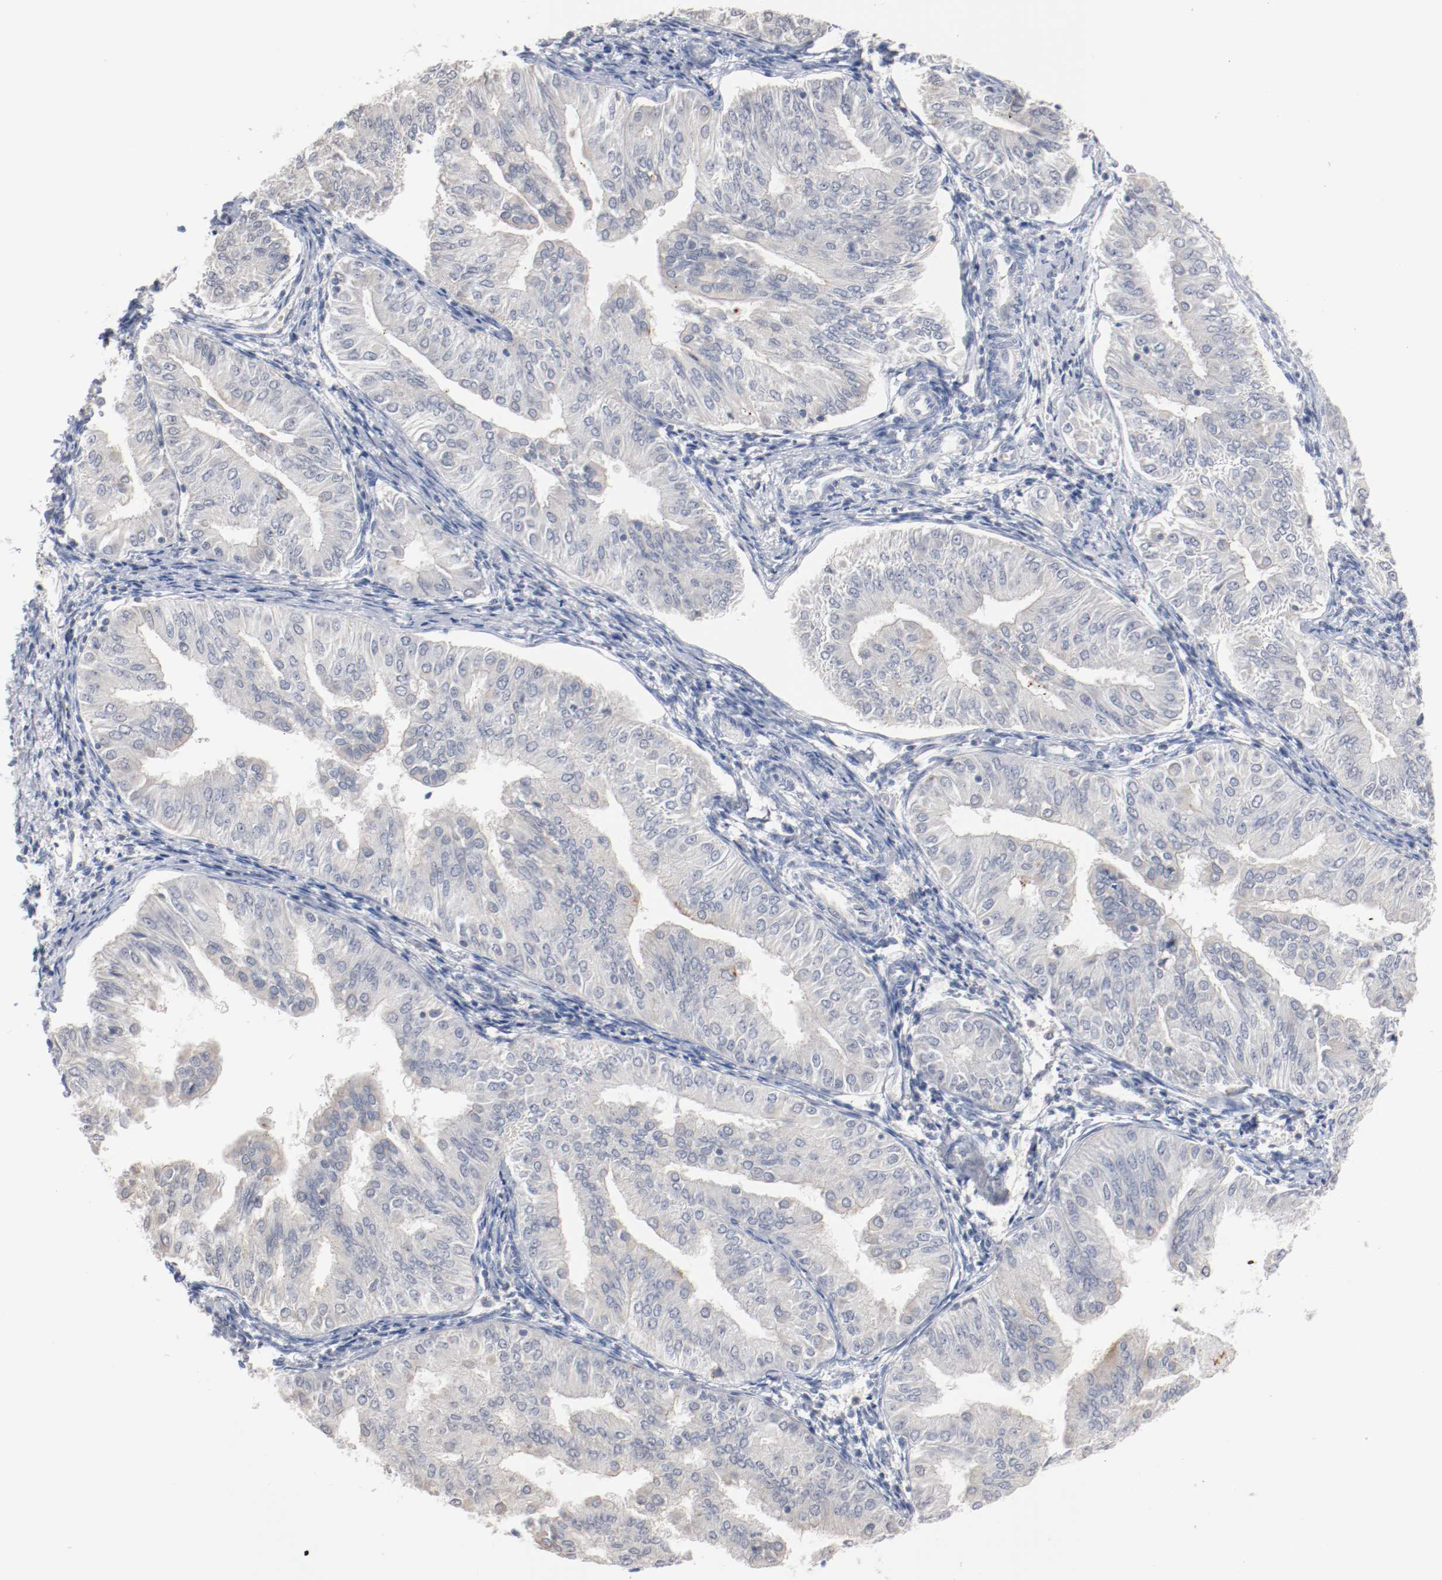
{"staining": {"intensity": "negative", "quantity": "none", "location": "none"}, "tissue": "endometrial cancer", "cell_type": "Tumor cells", "image_type": "cancer", "snomed": [{"axis": "morphology", "description": "Adenocarcinoma, NOS"}, {"axis": "topography", "description": "Endometrium"}], "caption": "Immunohistochemistry micrograph of neoplastic tissue: adenocarcinoma (endometrial) stained with DAB (3,3'-diaminobenzidine) reveals no significant protein staining in tumor cells.", "gene": "ERICH1", "patient": {"sex": "female", "age": 53}}